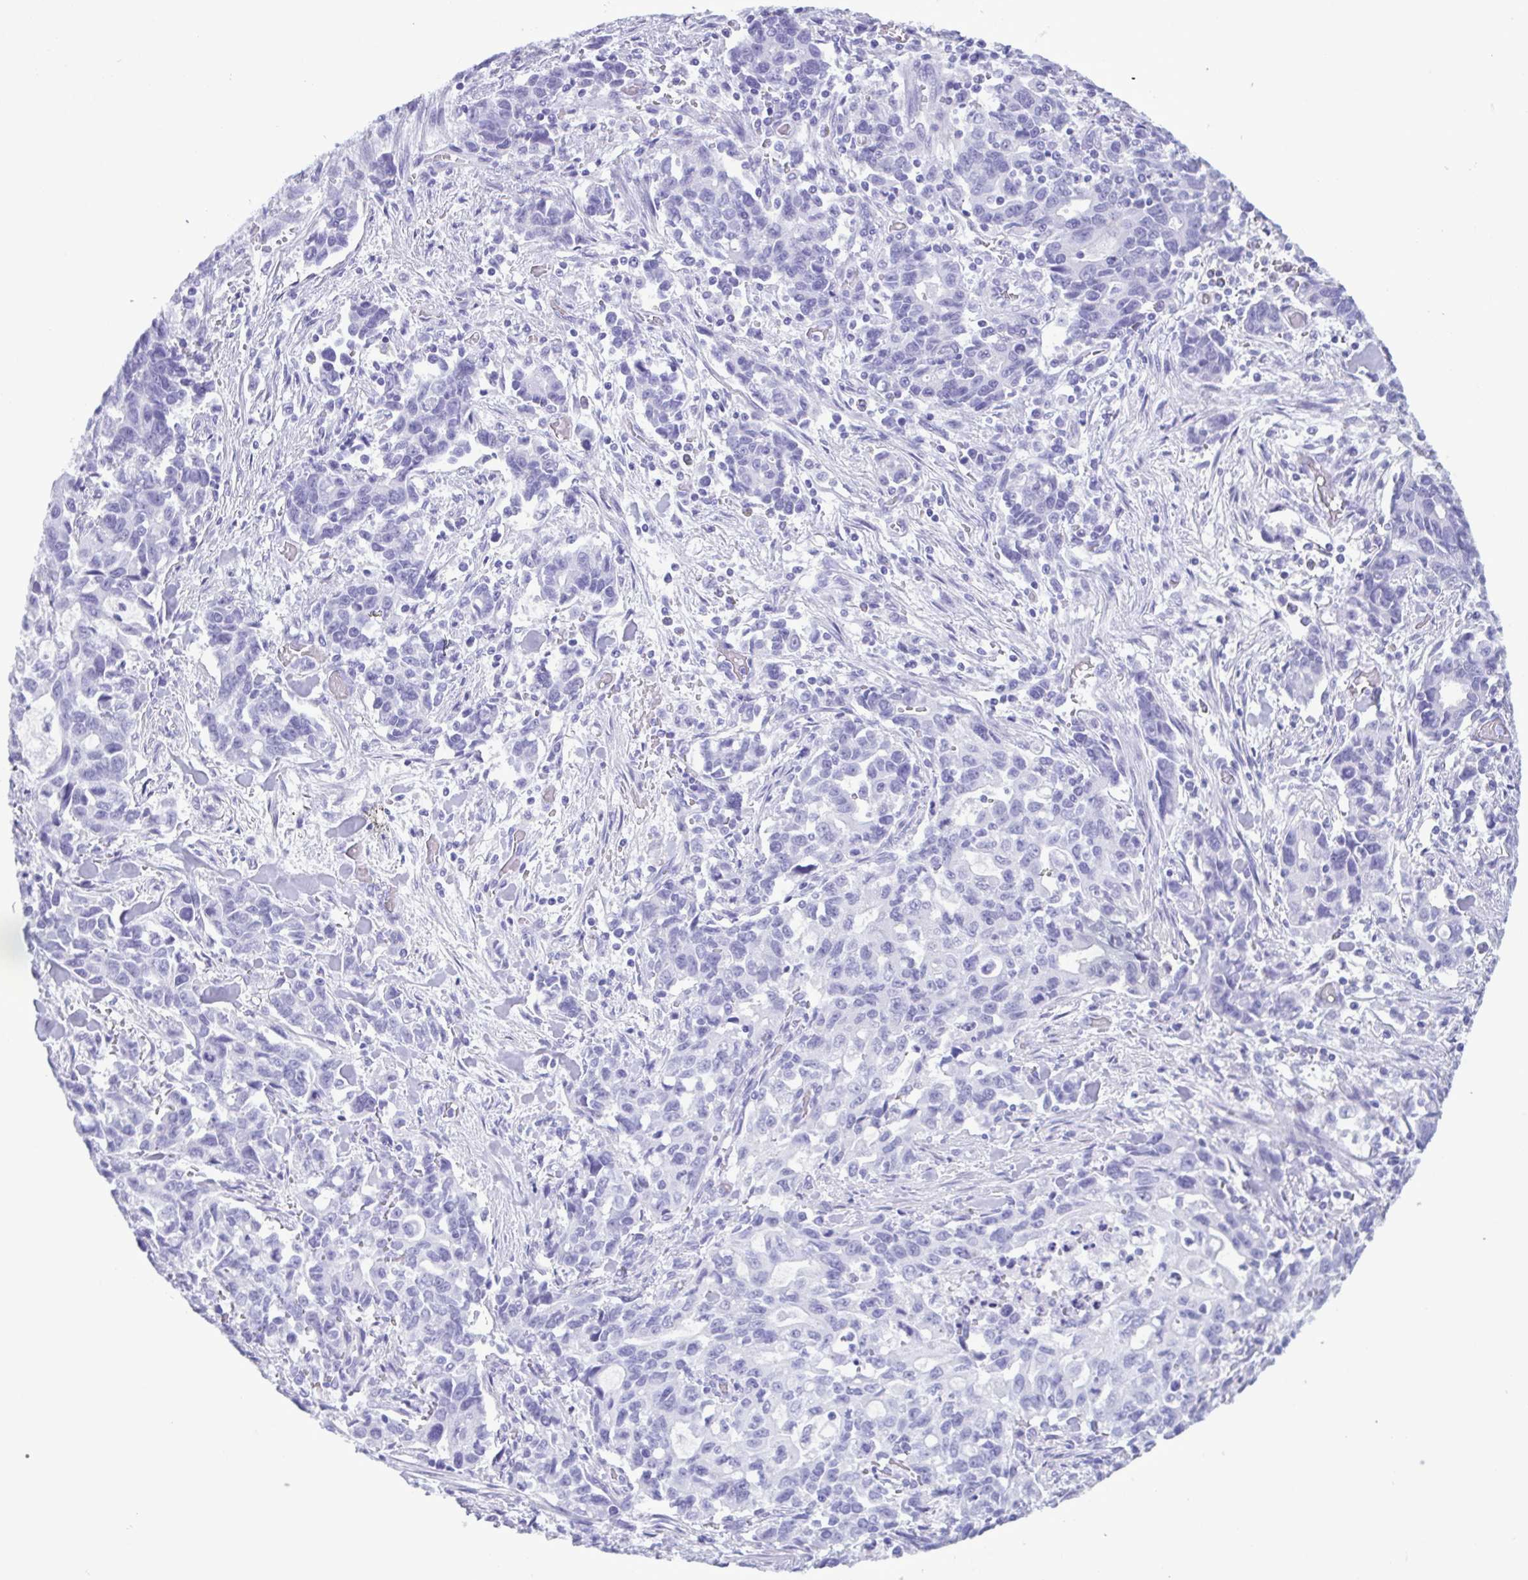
{"staining": {"intensity": "negative", "quantity": "none", "location": "none"}, "tissue": "stomach cancer", "cell_type": "Tumor cells", "image_type": "cancer", "snomed": [{"axis": "morphology", "description": "Adenocarcinoma, NOS"}, {"axis": "topography", "description": "Stomach, upper"}], "caption": "Immunohistochemistry of human stomach cancer (adenocarcinoma) exhibits no positivity in tumor cells.", "gene": "LTF", "patient": {"sex": "male", "age": 85}}